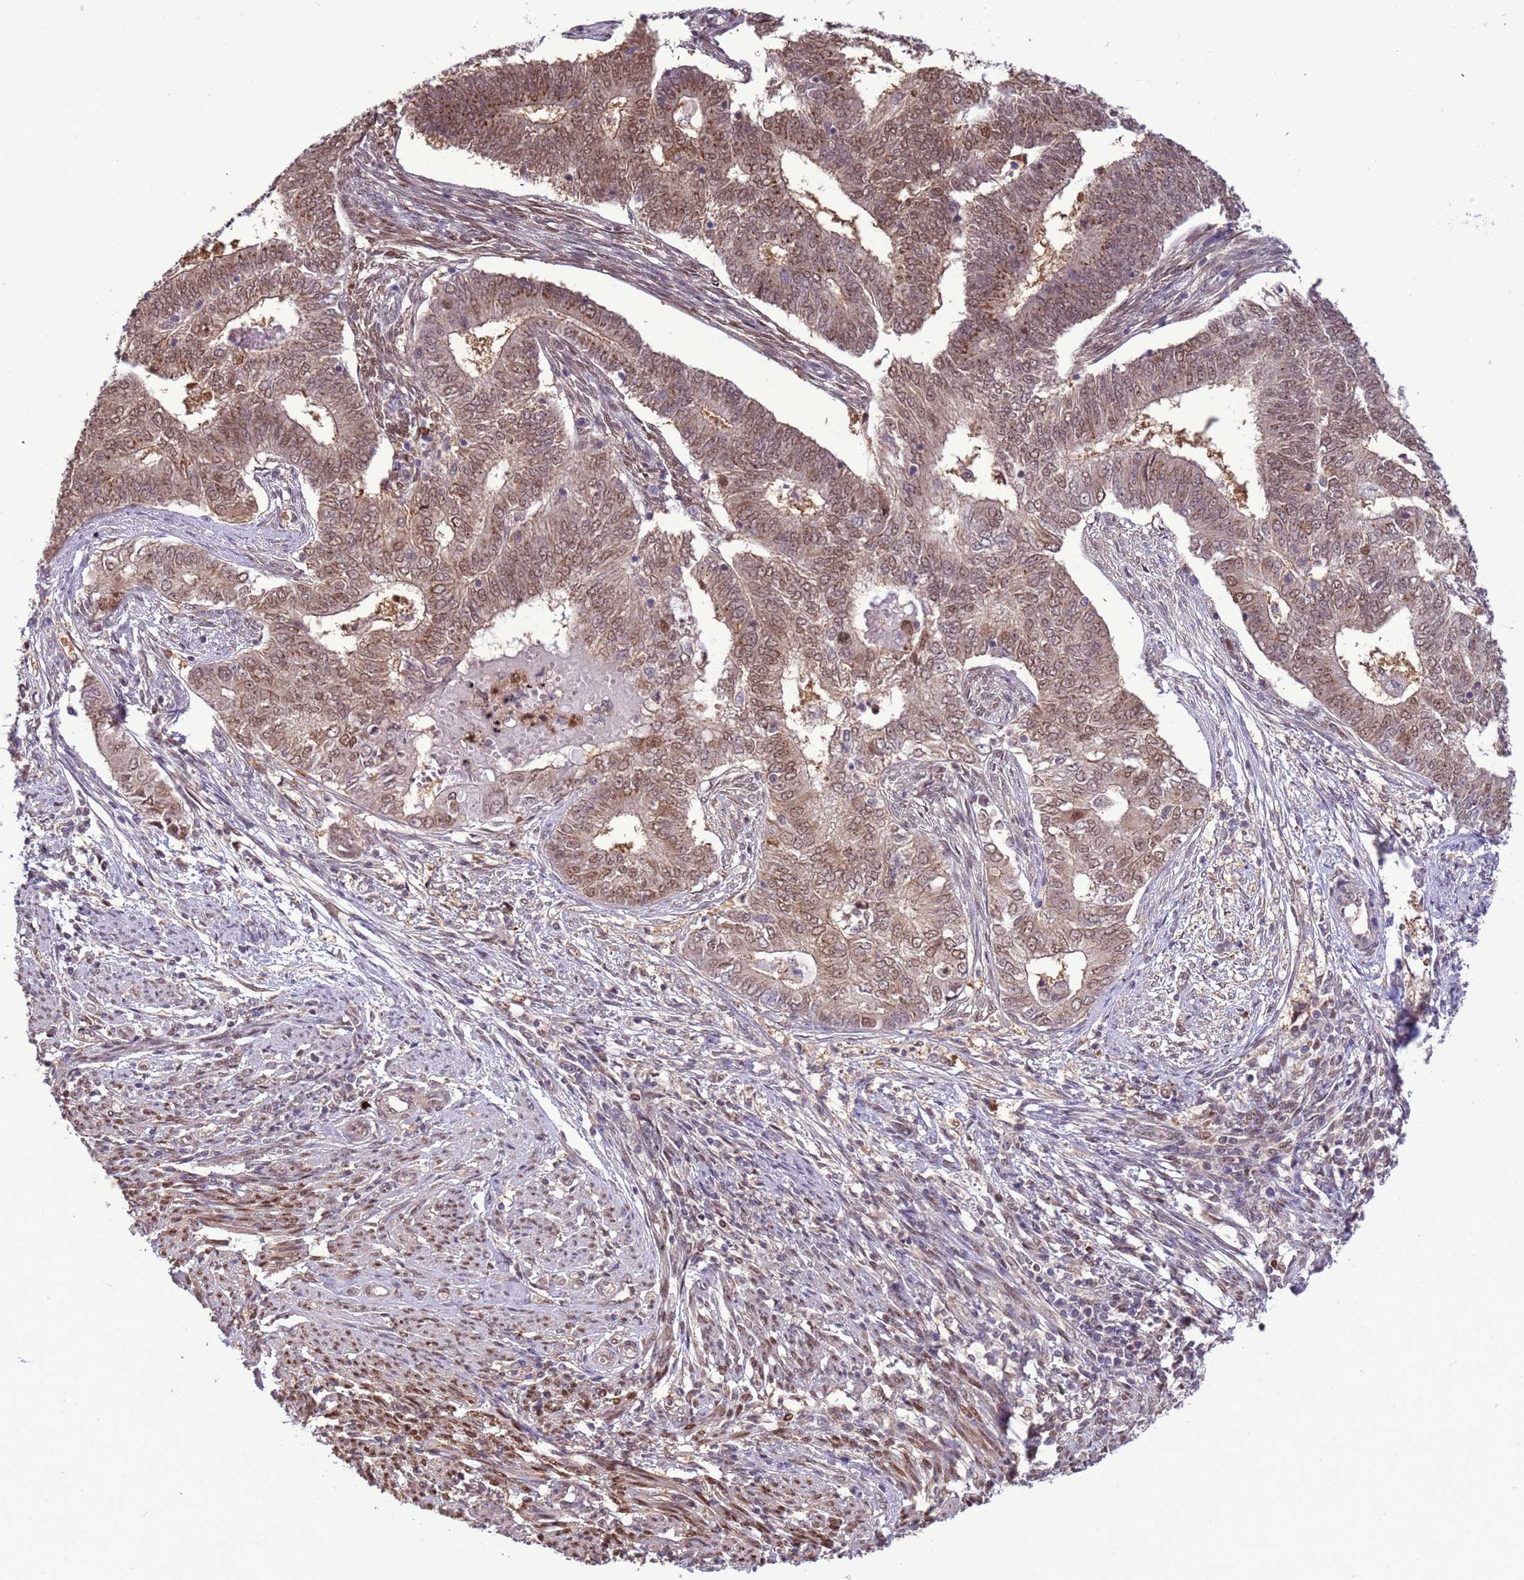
{"staining": {"intensity": "moderate", "quantity": ">75%", "location": "nuclear"}, "tissue": "endometrial cancer", "cell_type": "Tumor cells", "image_type": "cancer", "snomed": [{"axis": "morphology", "description": "Adenocarcinoma, NOS"}, {"axis": "topography", "description": "Endometrium"}], "caption": "Protein expression analysis of human endometrial cancer reveals moderate nuclear positivity in about >75% of tumor cells. (DAB IHC, brown staining for protein, blue staining for nuclei).", "gene": "ZBTB5", "patient": {"sex": "female", "age": 62}}